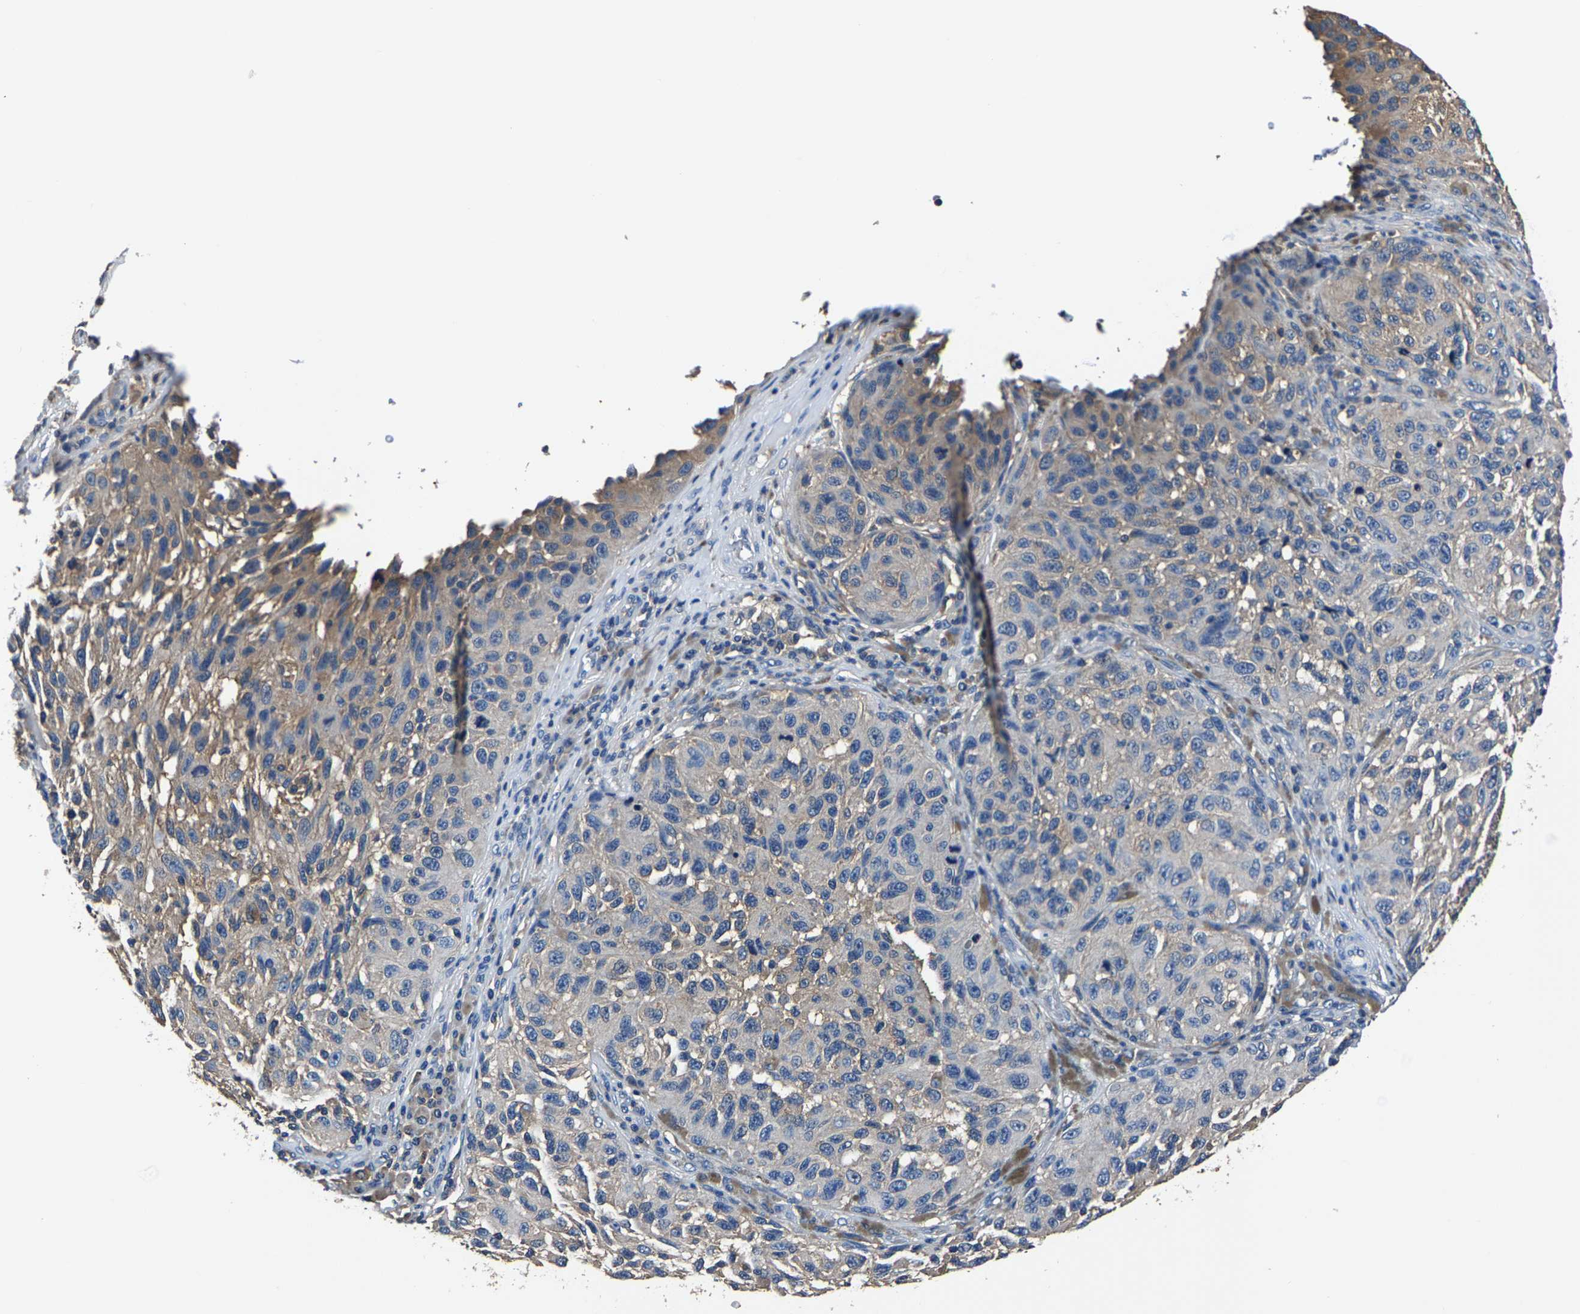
{"staining": {"intensity": "weak", "quantity": "<25%", "location": "cytoplasmic/membranous"}, "tissue": "melanoma", "cell_type": "Tumor cells", "image_type": "cancer", "snomed": [{"axis": "morphology", "description": "Malignant melanoma, NOS"}, {"axis": "topography", "description": "Skin"}], "caption": "There is no significant expression in tumor cells of melanoma. (DAB (3,3'-diaminobenzidine) immunohistochemistry with hematoxylin counter stain).", "gene": "ALDOB", "patient": {"sex": "female", "age": 73}}